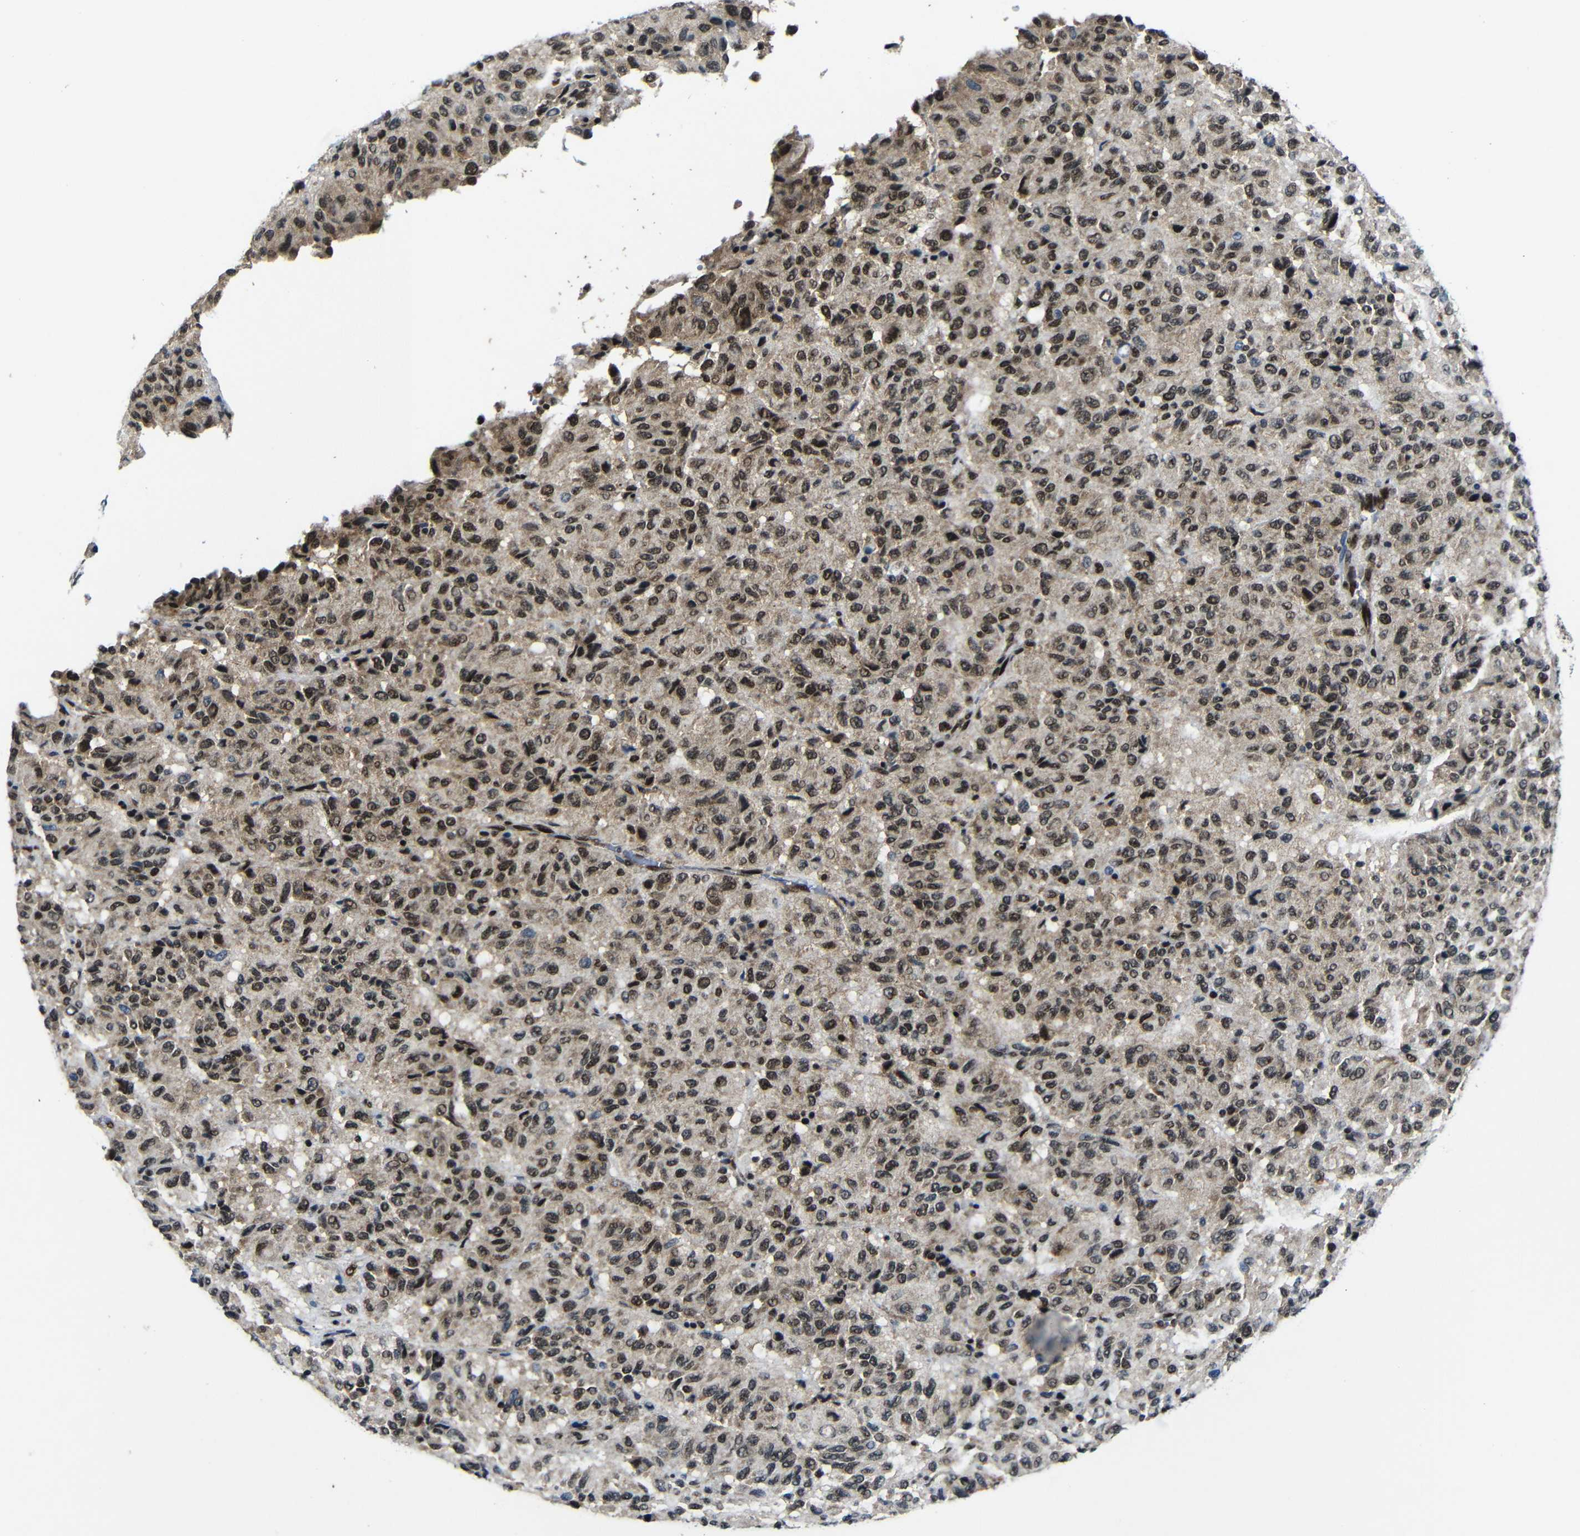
{"staining": {"intensity": "strong", "quantity": ">75%", "location": "nuclear"}, "tissue": "melanoma", "cell_type": "Tumor cells", "image_type": "cancer", "snomed": [{"axis": "morphology", "description": "Malignant melanoma, Metastatic site"}, {"axis": "topography", "description": "Lung"}], "caption": "IHC of human melanoma exhibits high levels of strong nuclear positivity in approximately >75% of tumor cells.", "gene": "PTBP1", "patient": {"sex": "male", "age": 64}}